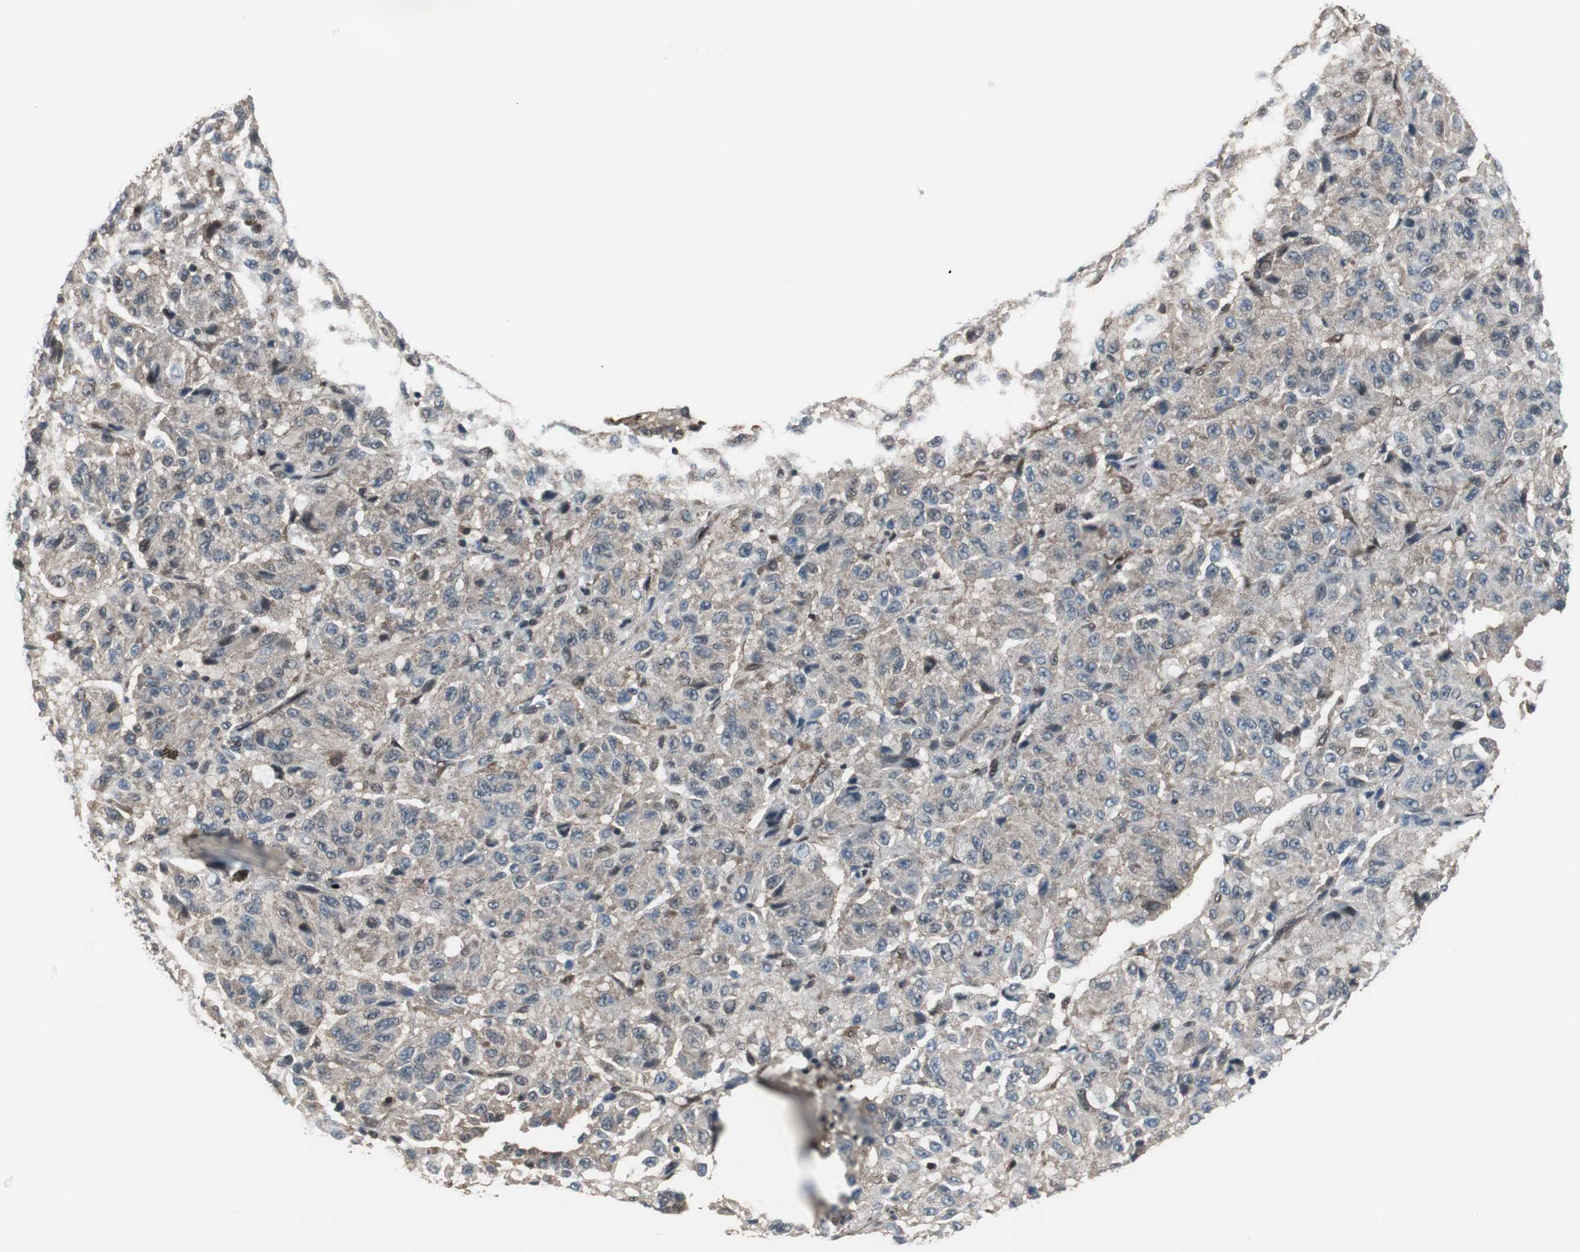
{"staining": {"intensity": "negative", "quantity": "none", "location": "none"}, "tissue": "melanoma", "cell_type": "Tumor cells", "image_type": "cancer", "snomed": [{"axis": "morphology", "description": "Malignant melanoma, Metastatic site"}, {"axis": "topography", "description": "Lung"}], "caption": "Tumor cells show no significant protein expression in melanoma.", "gene": "VCP", "patient": {"sex": "male", "age": 64}}